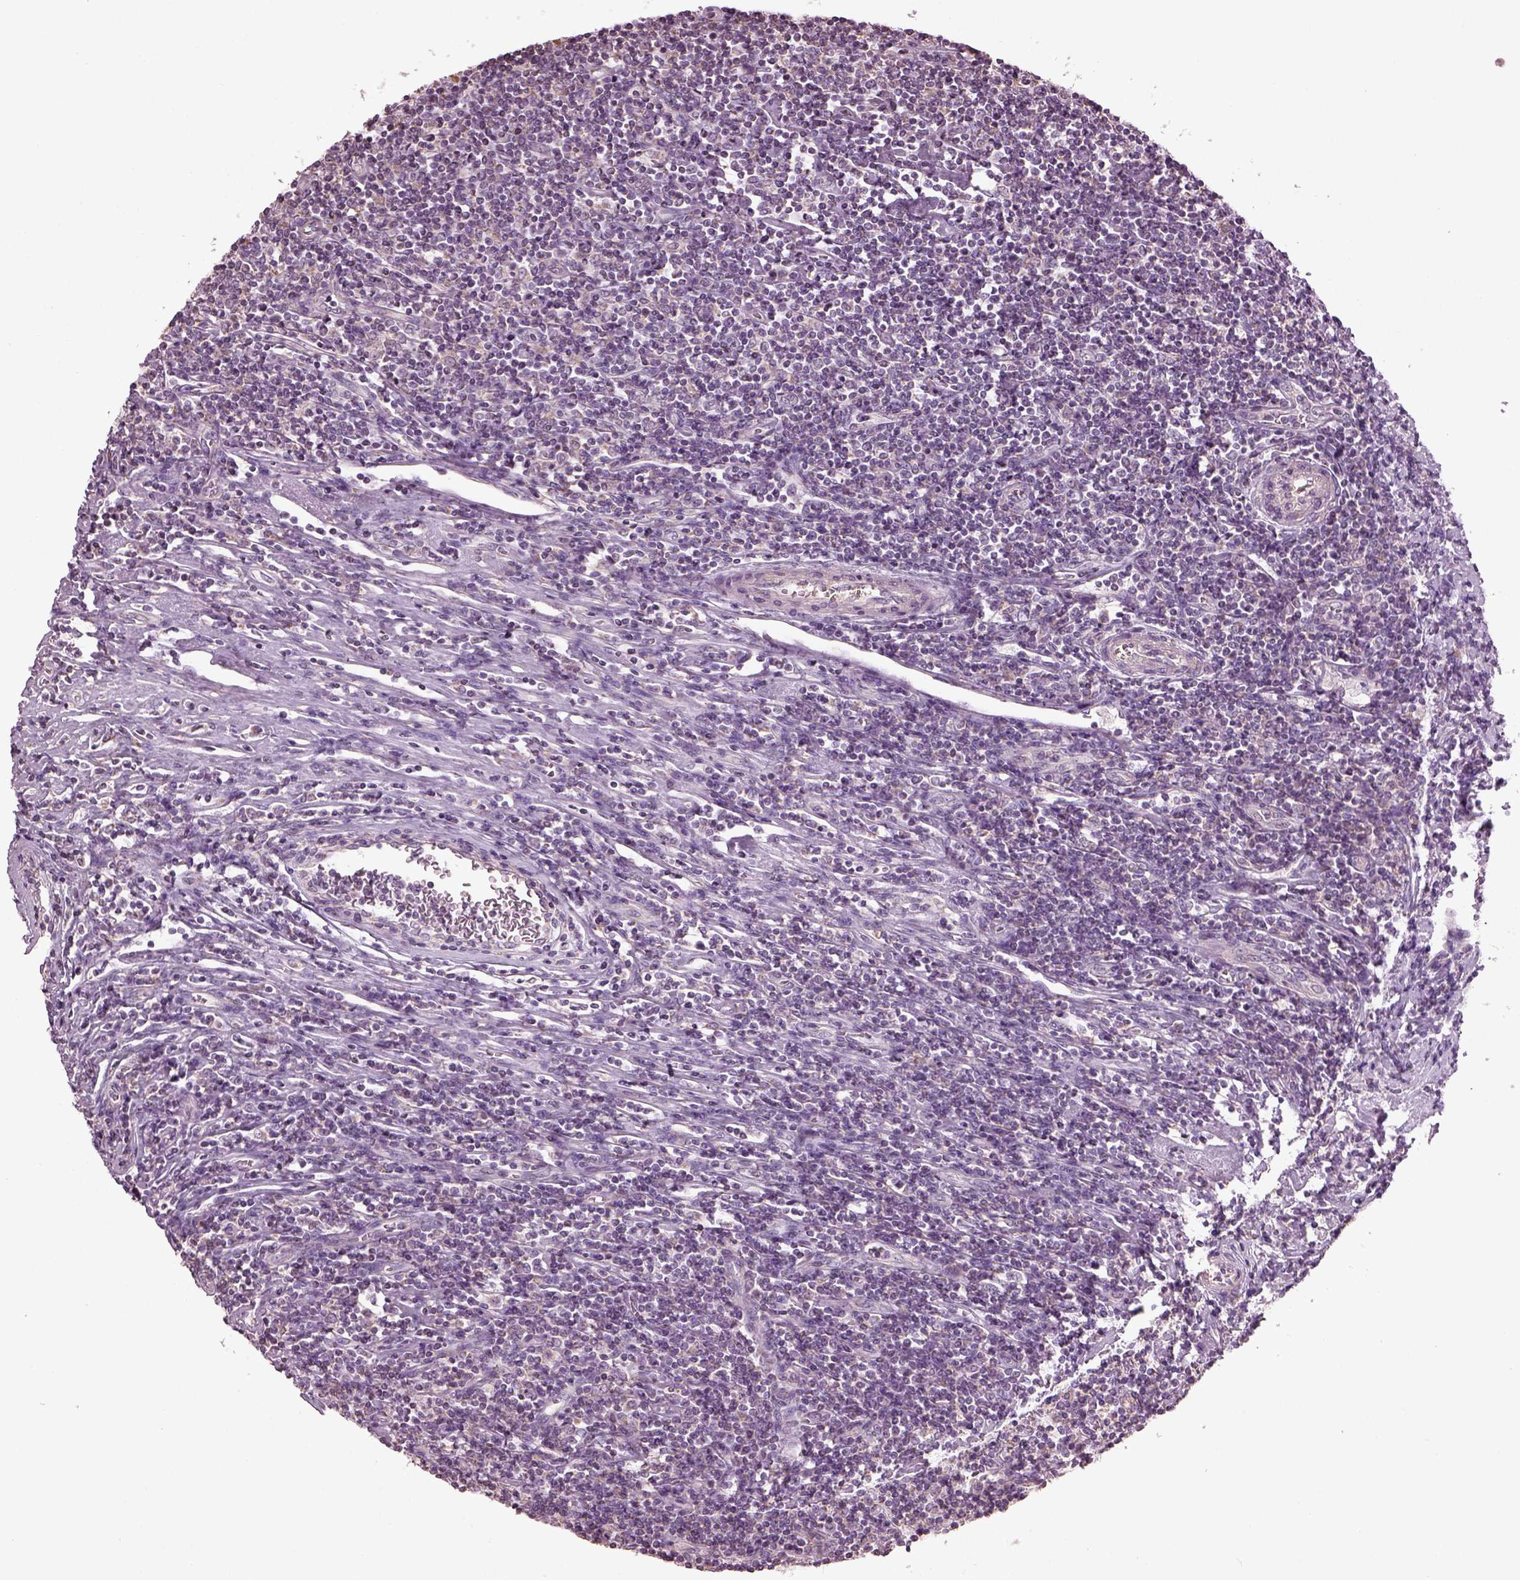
{"staining": {"intensity": "negative", "quantity": "none", "location": "none"}, "tissue": "lymphoma", "cell_type": "Tumor cells", "image_type": "cancer", "snomed": [{"axis": "morphology", "description": "Hodgkin's disease, NOS"}, {"axis": "topography", "description": "Lymph node"}], "caption": "Lymphoma stained for a protein using IHC demonstrates no positivity tumor cells.", "gene": "SPATA7", "patient": {"sex": "male", "age": 40}}